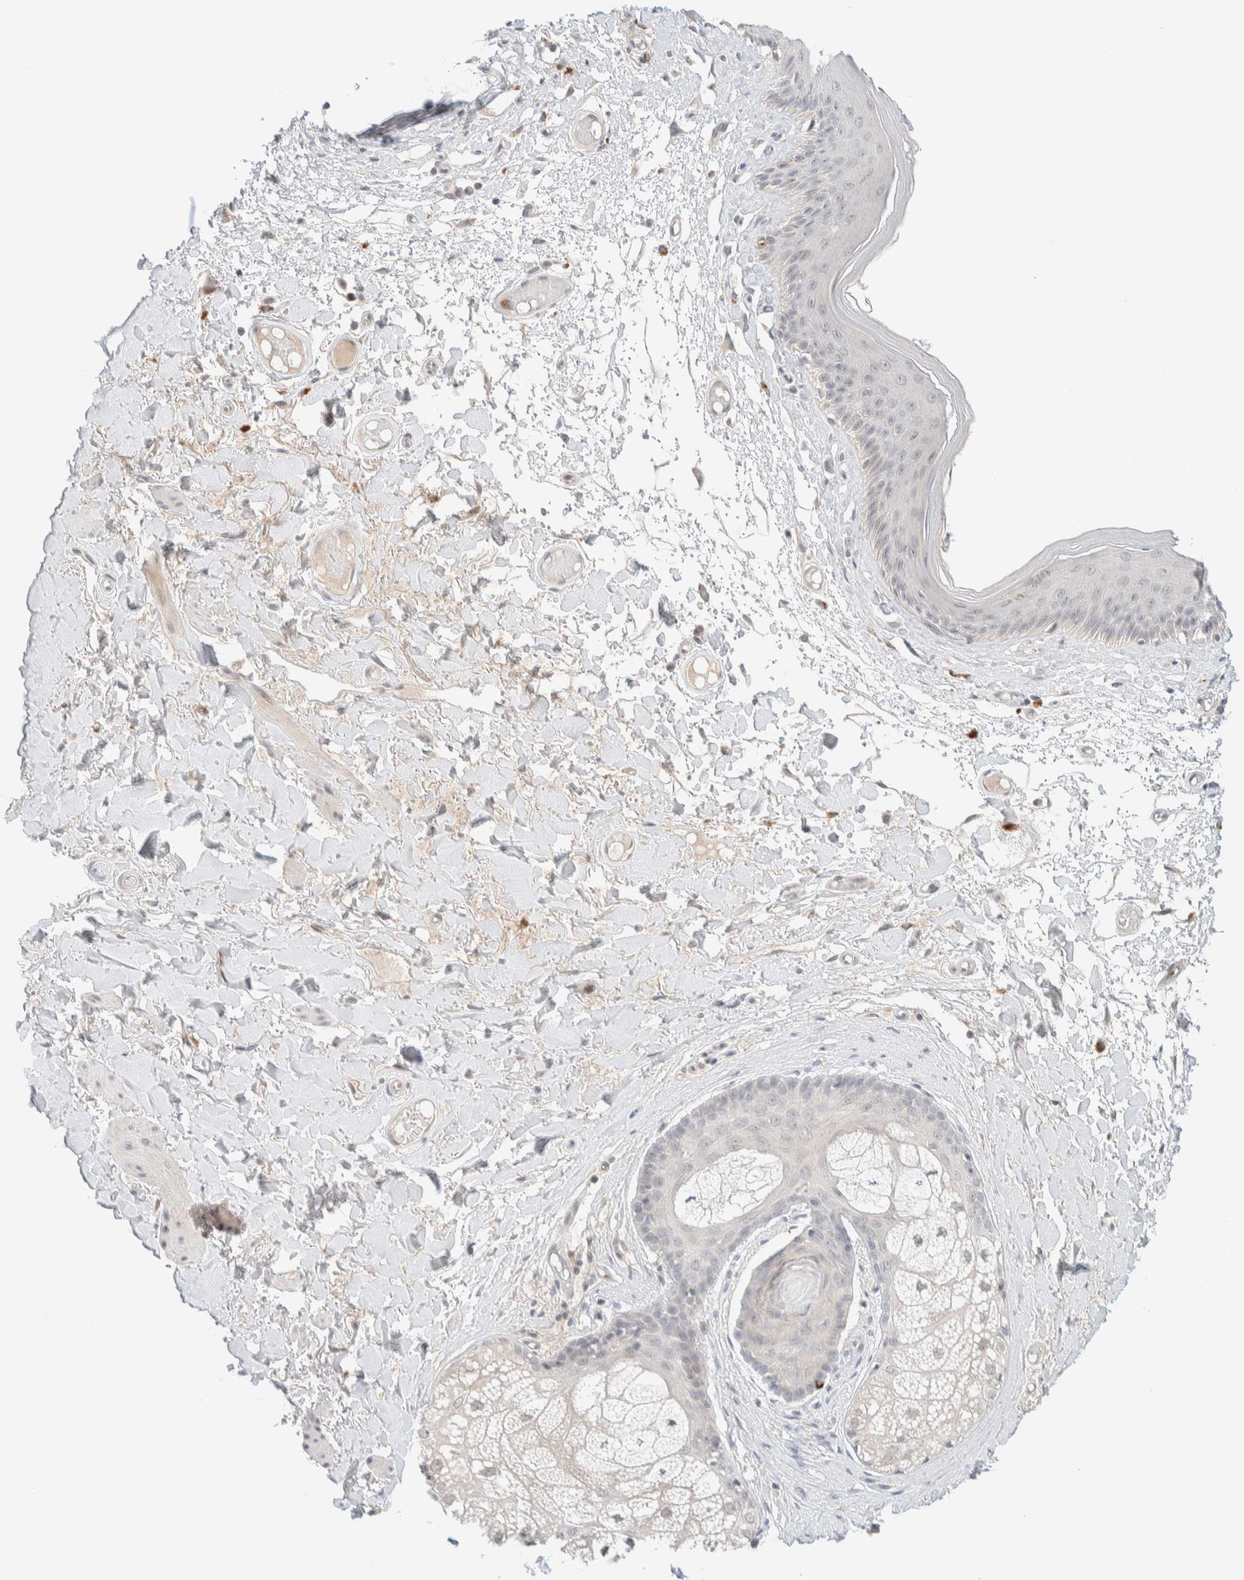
{"staining": {"intensity": "weak", "quantity": "<25%", "location": "nuclear"}, "tissue": "skin", "cell_type": "Epidermal cells", "image_type": "normal", "snomed": [{"axis": "morphology", "description": "Normal tissue, NOS"}, {"axis": "topography", "description": "Vulva"}], "caption": "Epidermal cells are negative for protein expression in normal human skin. (DAB immunohistochemistry (IHC) visualized using brightfield microscopy, high magnification).", "gene": "CHKA", "patient": {"sex": "female", "age": 73}}